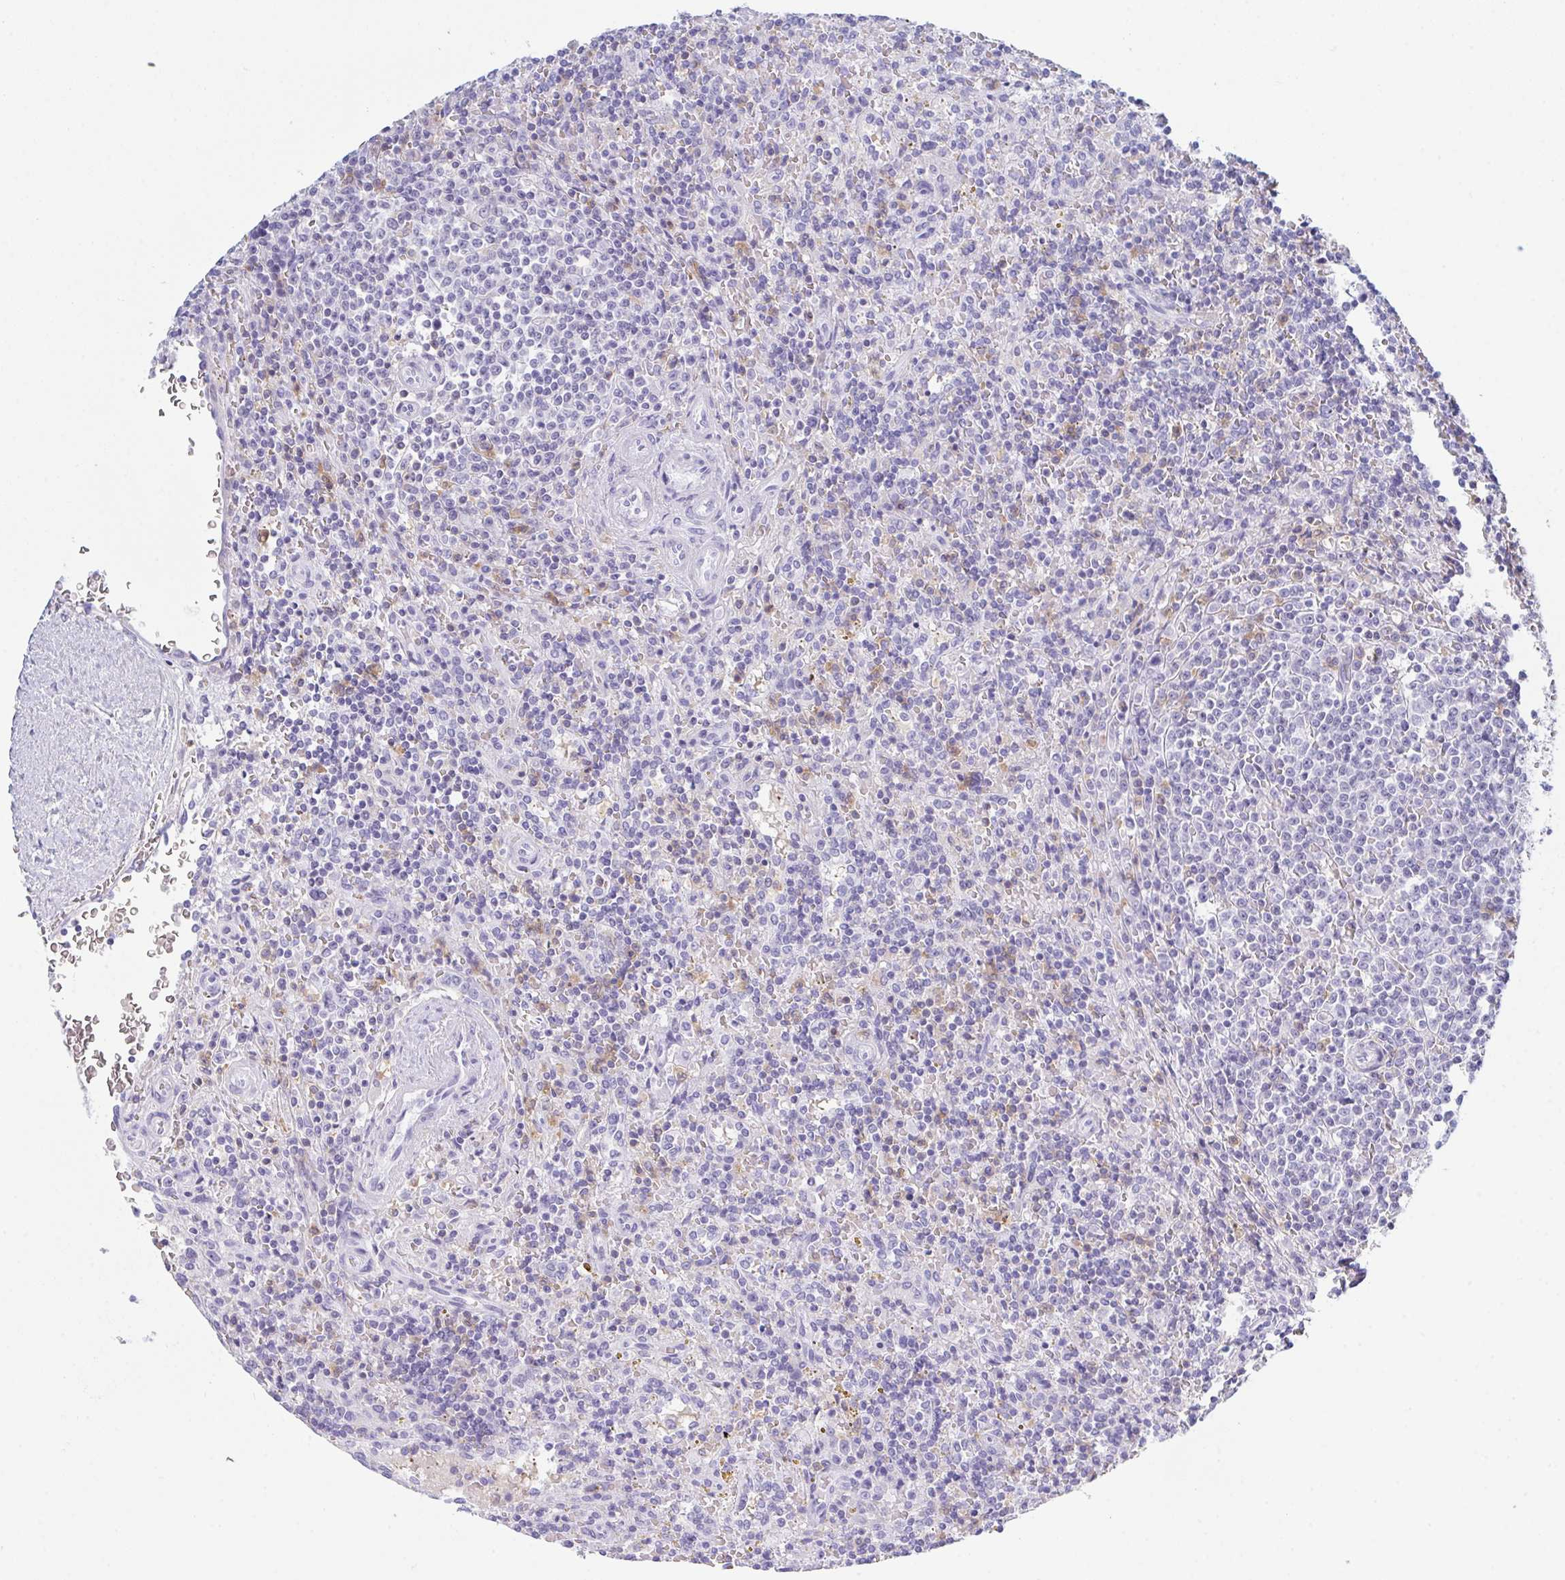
{"staining": {"intensity": "negative", "quantity": "none", "location": "none"}, "tissue": "lymphoma", "cell_type": "Tumor cells", "image_type": "cancer", "snomed": [{"axis": "morphology", "description": "Malignant lymphoma, non-Hodgkin's type, Low grade"}, {"axis": "topography", "description": "Spleen"}], "caption": "Tumor cells show no significant expression in lymphoma.", "gene": "MYO1F", "patient": {"sex": "male", "age": 67}}